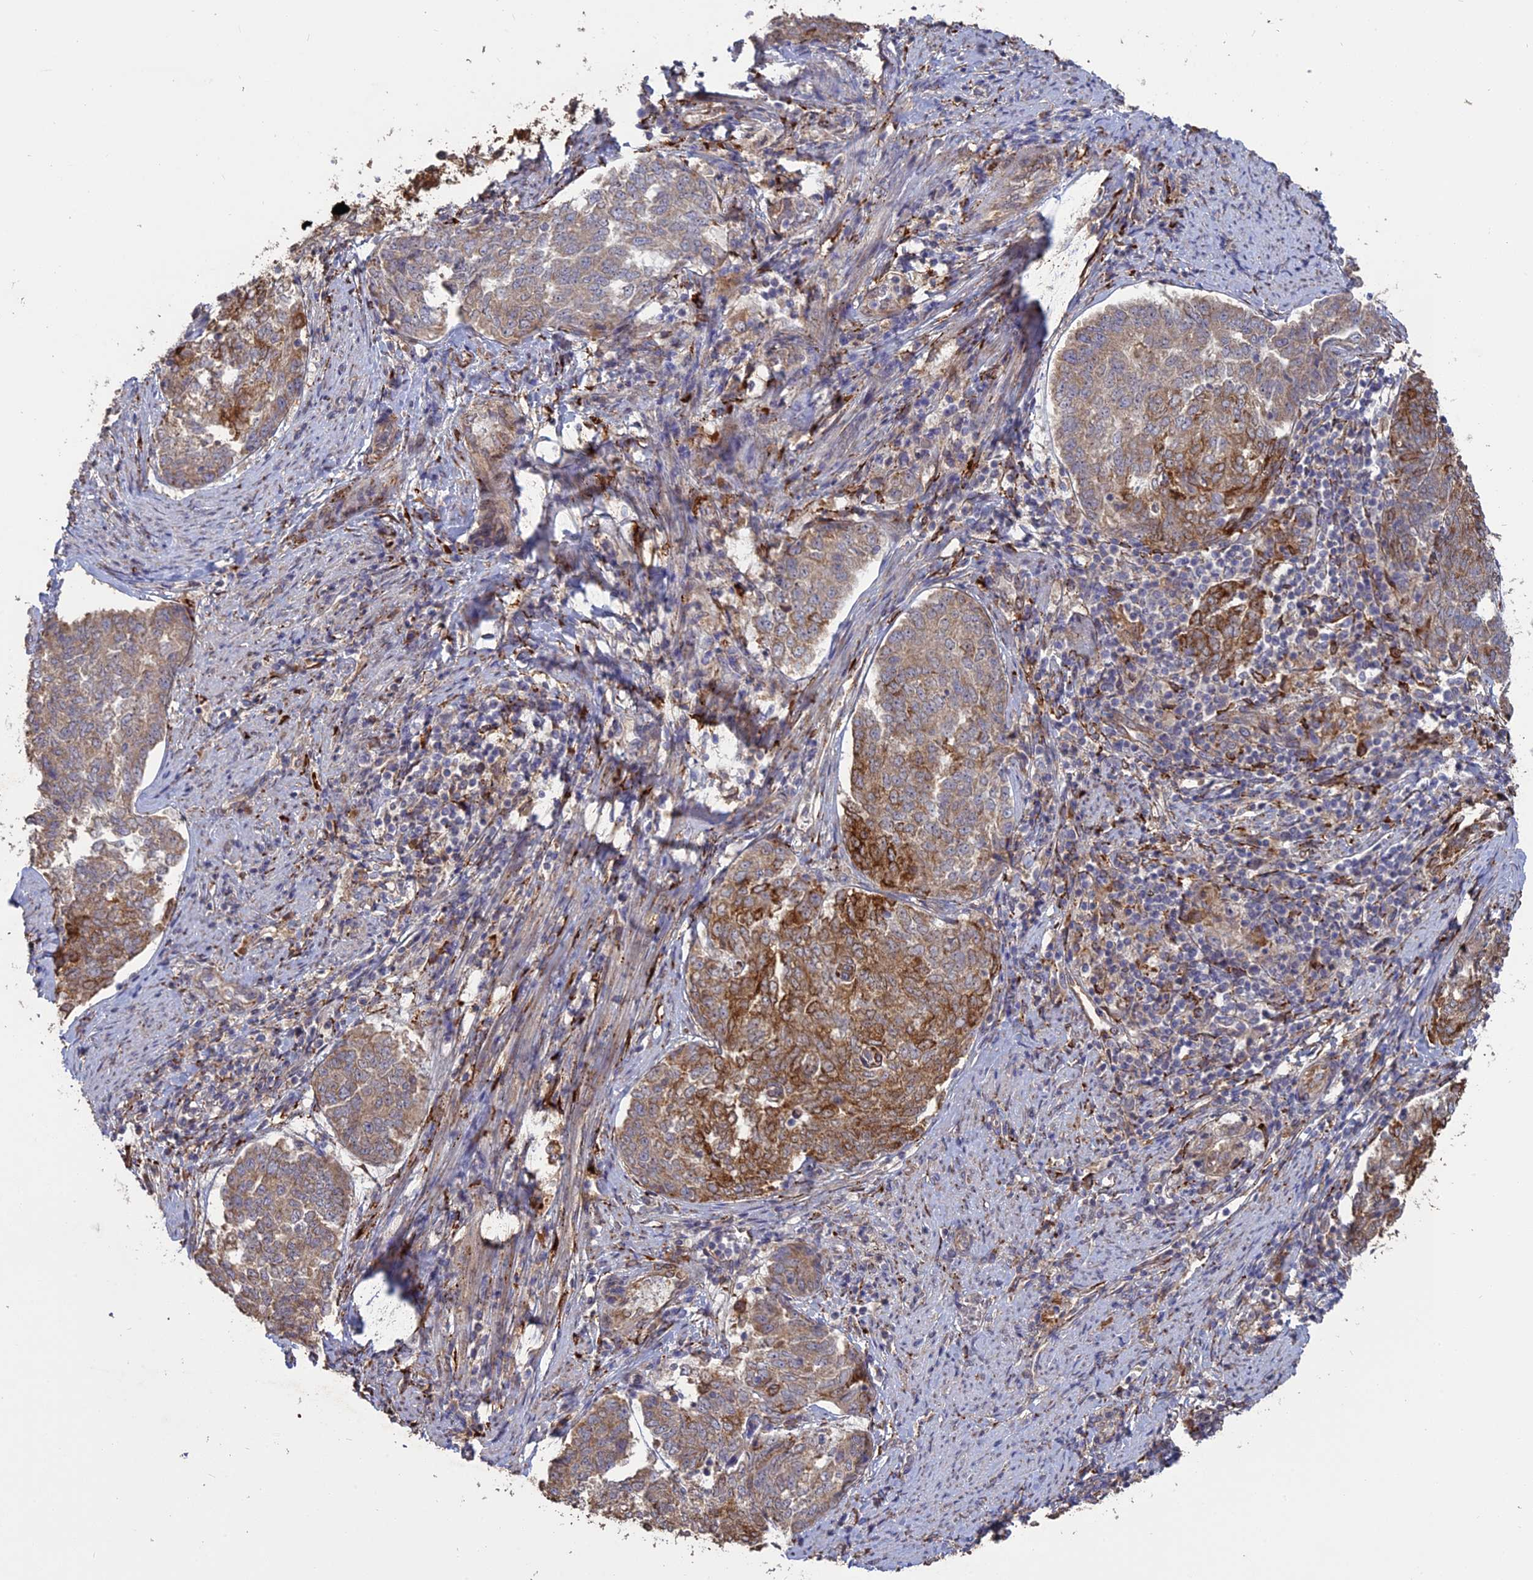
{"staining": {"intensity": "moderate", "quantity": "25%-75%", "location": "cytoplasmic/membranous"}, "tissue": "endometrial cancer", "cell_type": "Tumor cells", "image_type": "cancer", "snomed": [{"axis": "morphology", "description": "Adenocarcinoma, NOS"}, {"axis": "topography", "description": "Endometrium"}], "caption": "Immunohistochemistry (IHC) image of adenocarcinoma (endometrial) stained for a protein (brown), which exhibits medium levels of moderate cytoplasmic/membranous expression in about 25%-75% of tumor cells.", "gene": "PPIC", "patient": {"sex": "female", "age": 80}}